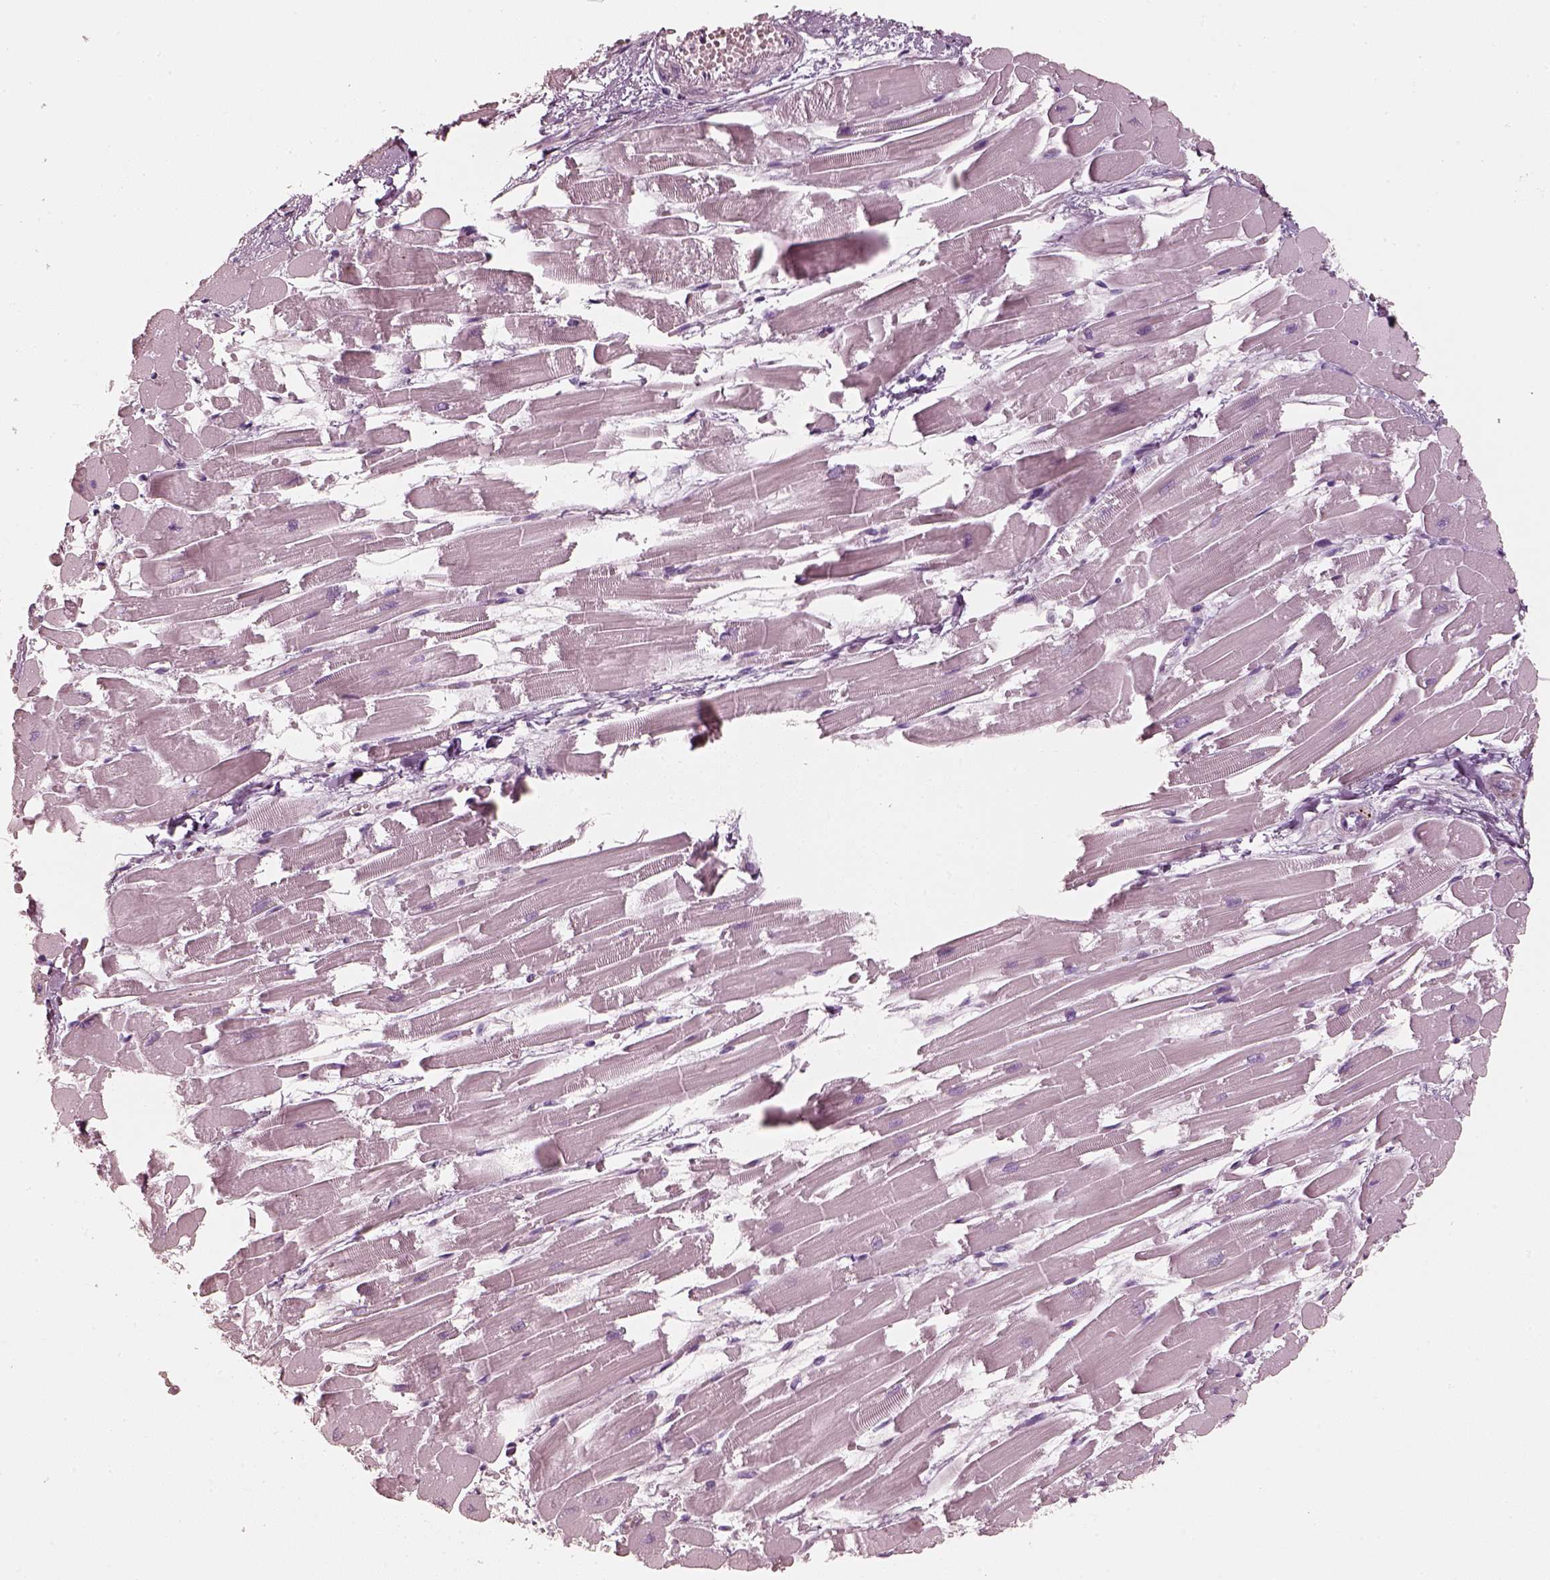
{"staining": {"intensity": "negative", "quantity": "none", "location": "none"}, "tissue": "heart muscle", "cell_type": "Cardiomyocytes", "image_type": "normal", "snomed": [{"axis": "morphology", "description": "Normal tissue, NOS"}, {"axis": "topography", "description": "Heart"}], "caption": "Histopathology image shows no significant protein expression in cardiomyocytes of benign heart muscle.", "gene": "R3HDML", "patient": {"sex": "female", "age": 52}}